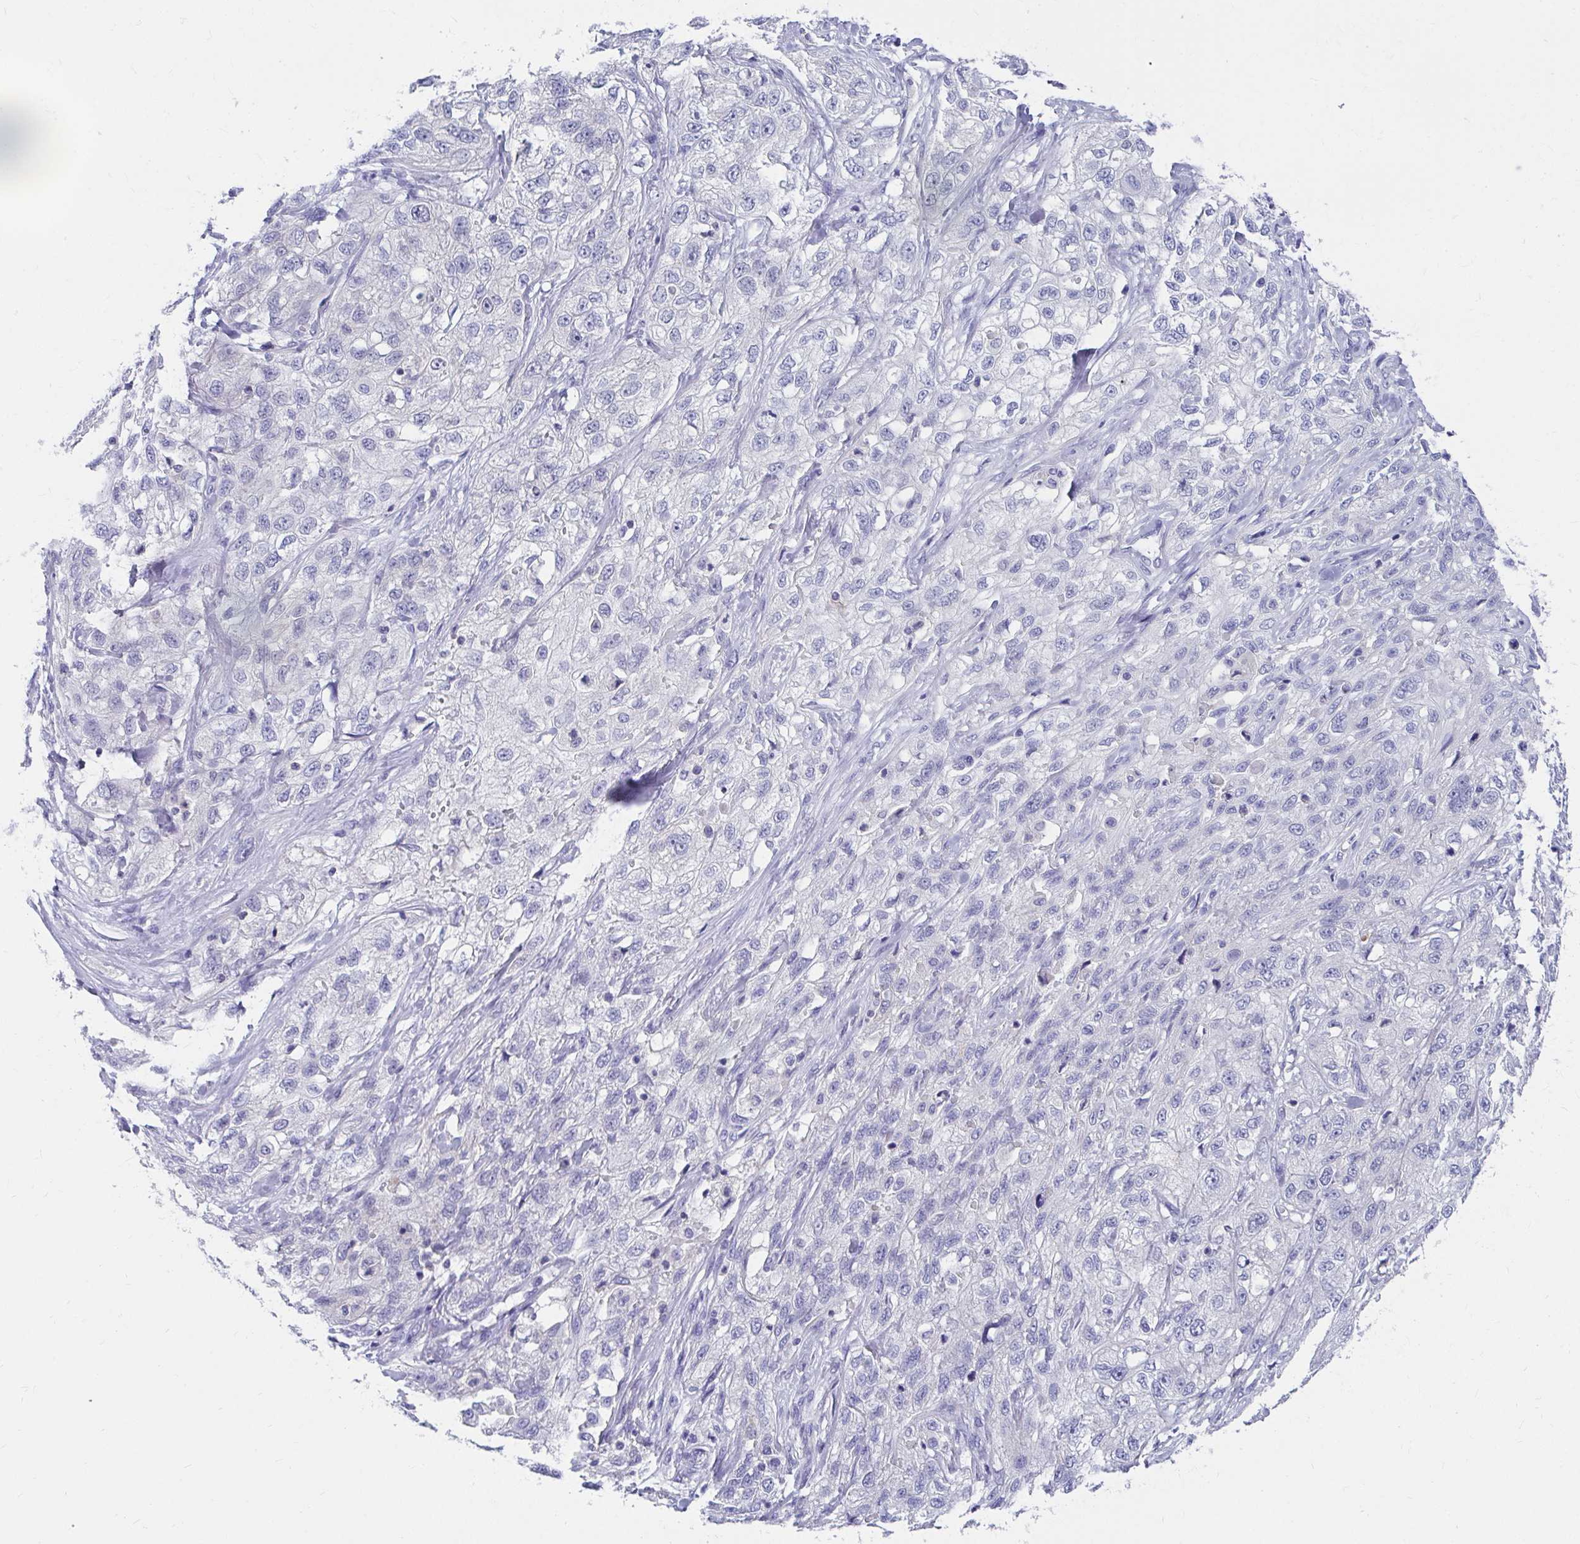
{"staining": {"intensity": "negative", "quantity": "none", "location": "none"}, "tissue": "skin cancer", "cell_type": "Tumor cells", "image_type": "cancer", "snomed": [{"axis": "morphology", "description": "Squamous cell carcinoma, NOS"}, {"axis": "topography", "description": "Skin"}, {"axis": "topography", "description": "Vulva"}], "caption": "Tumor cells show no significant protein staining in skin cancer. (DAB immunohistochemistry, high magnification).", "gene": "C19orf81", "patient": {"sex": "female", "age": 86}}